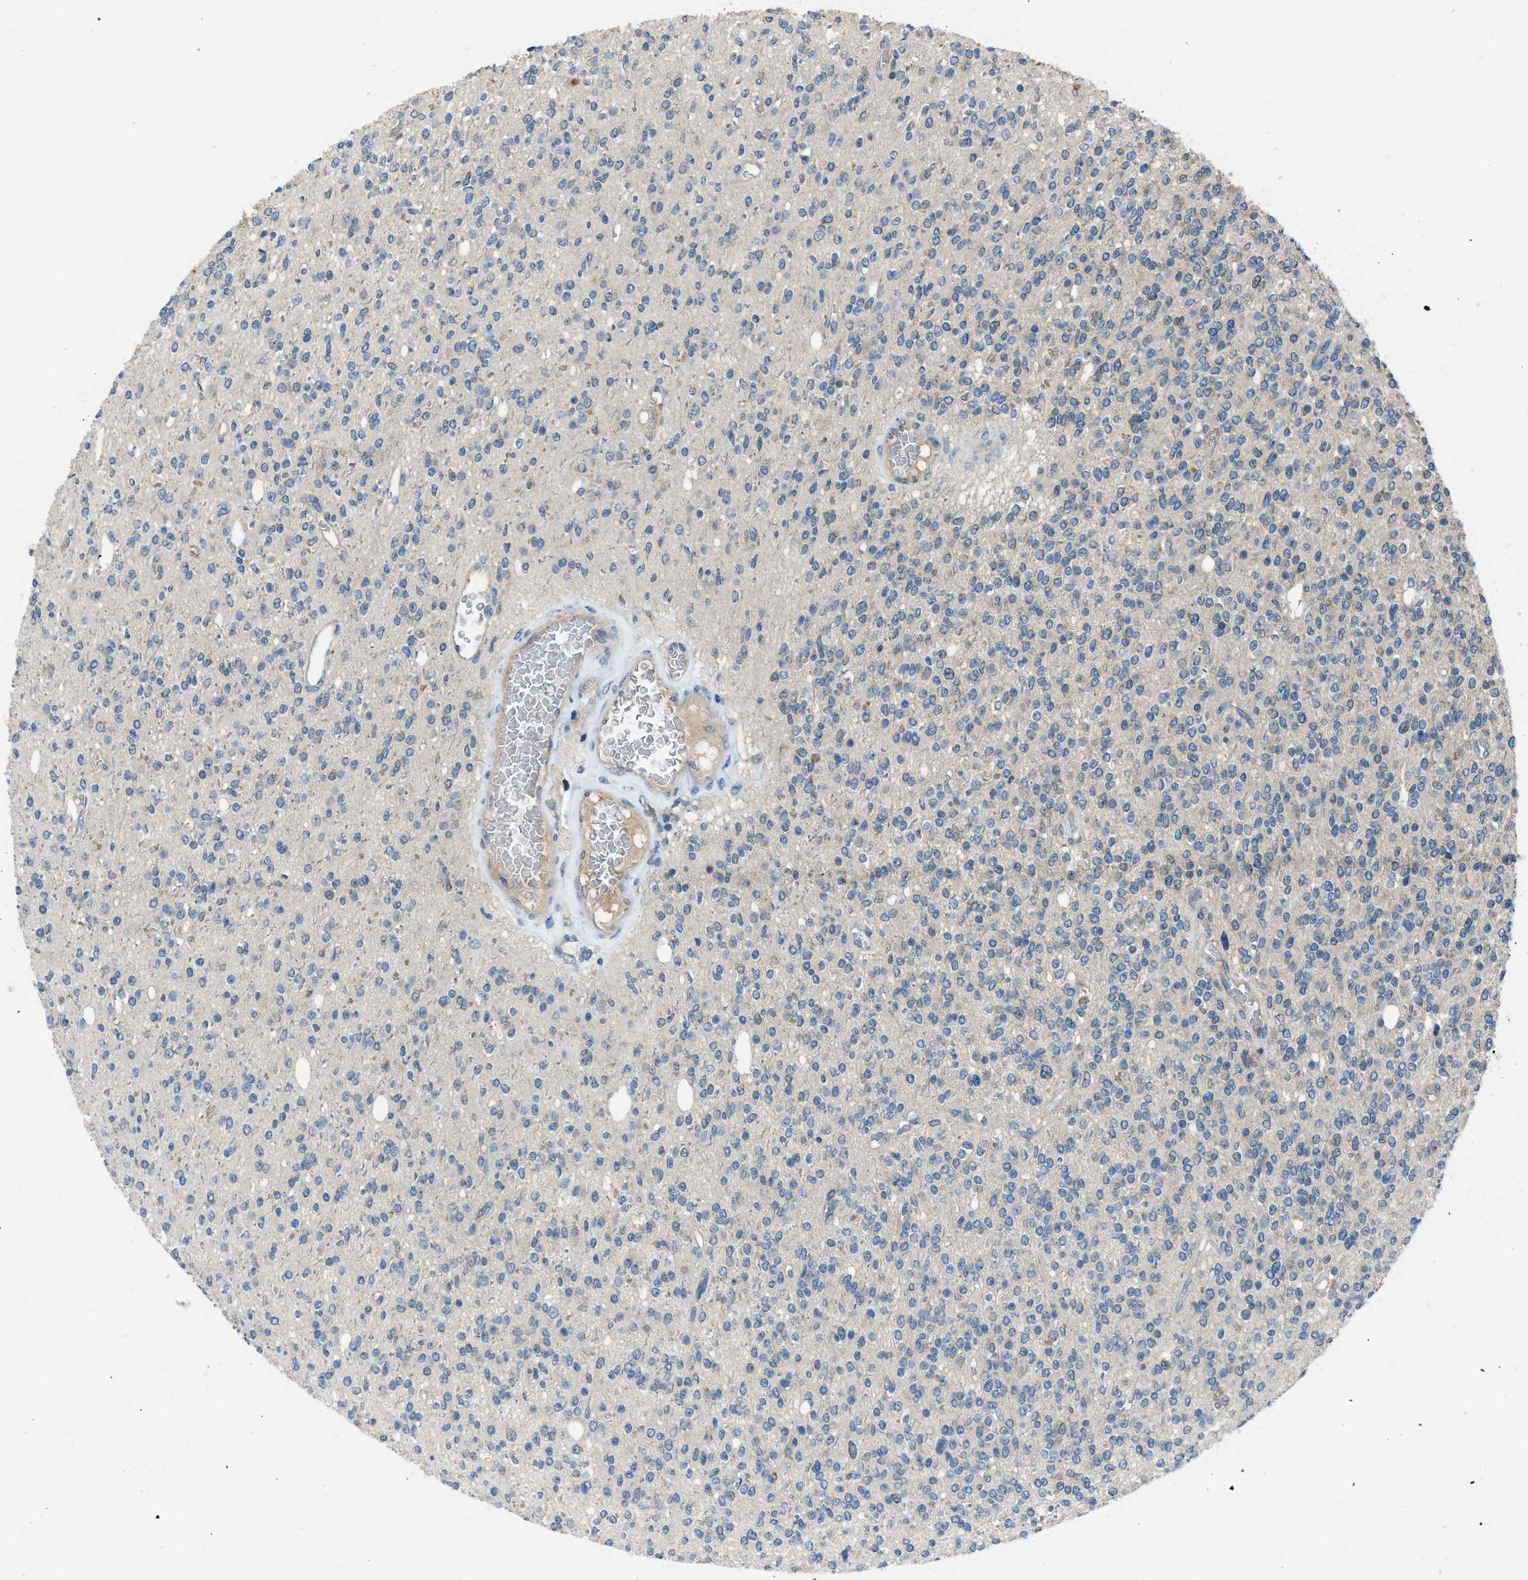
{"staining": {"intensity": "negative", "quantity": "none", "location": "none"}, "tissue": "glioma", "cell_type": "Tumor cells", "image_type": "cancer", "snomed": [{"axis": "morphology", "description": "Glioma, malignant, High grade"}, {"axis": "topography", "description": "Brain"}], "caption": "An immunohistochemistry histopathology image of high-grade glioma (malignant) is shown. There is no staining in tumor cells of high-grade glioma (malignant).", "gene": "MIS18A", "patient": {"sex": "male", "age": 34}}